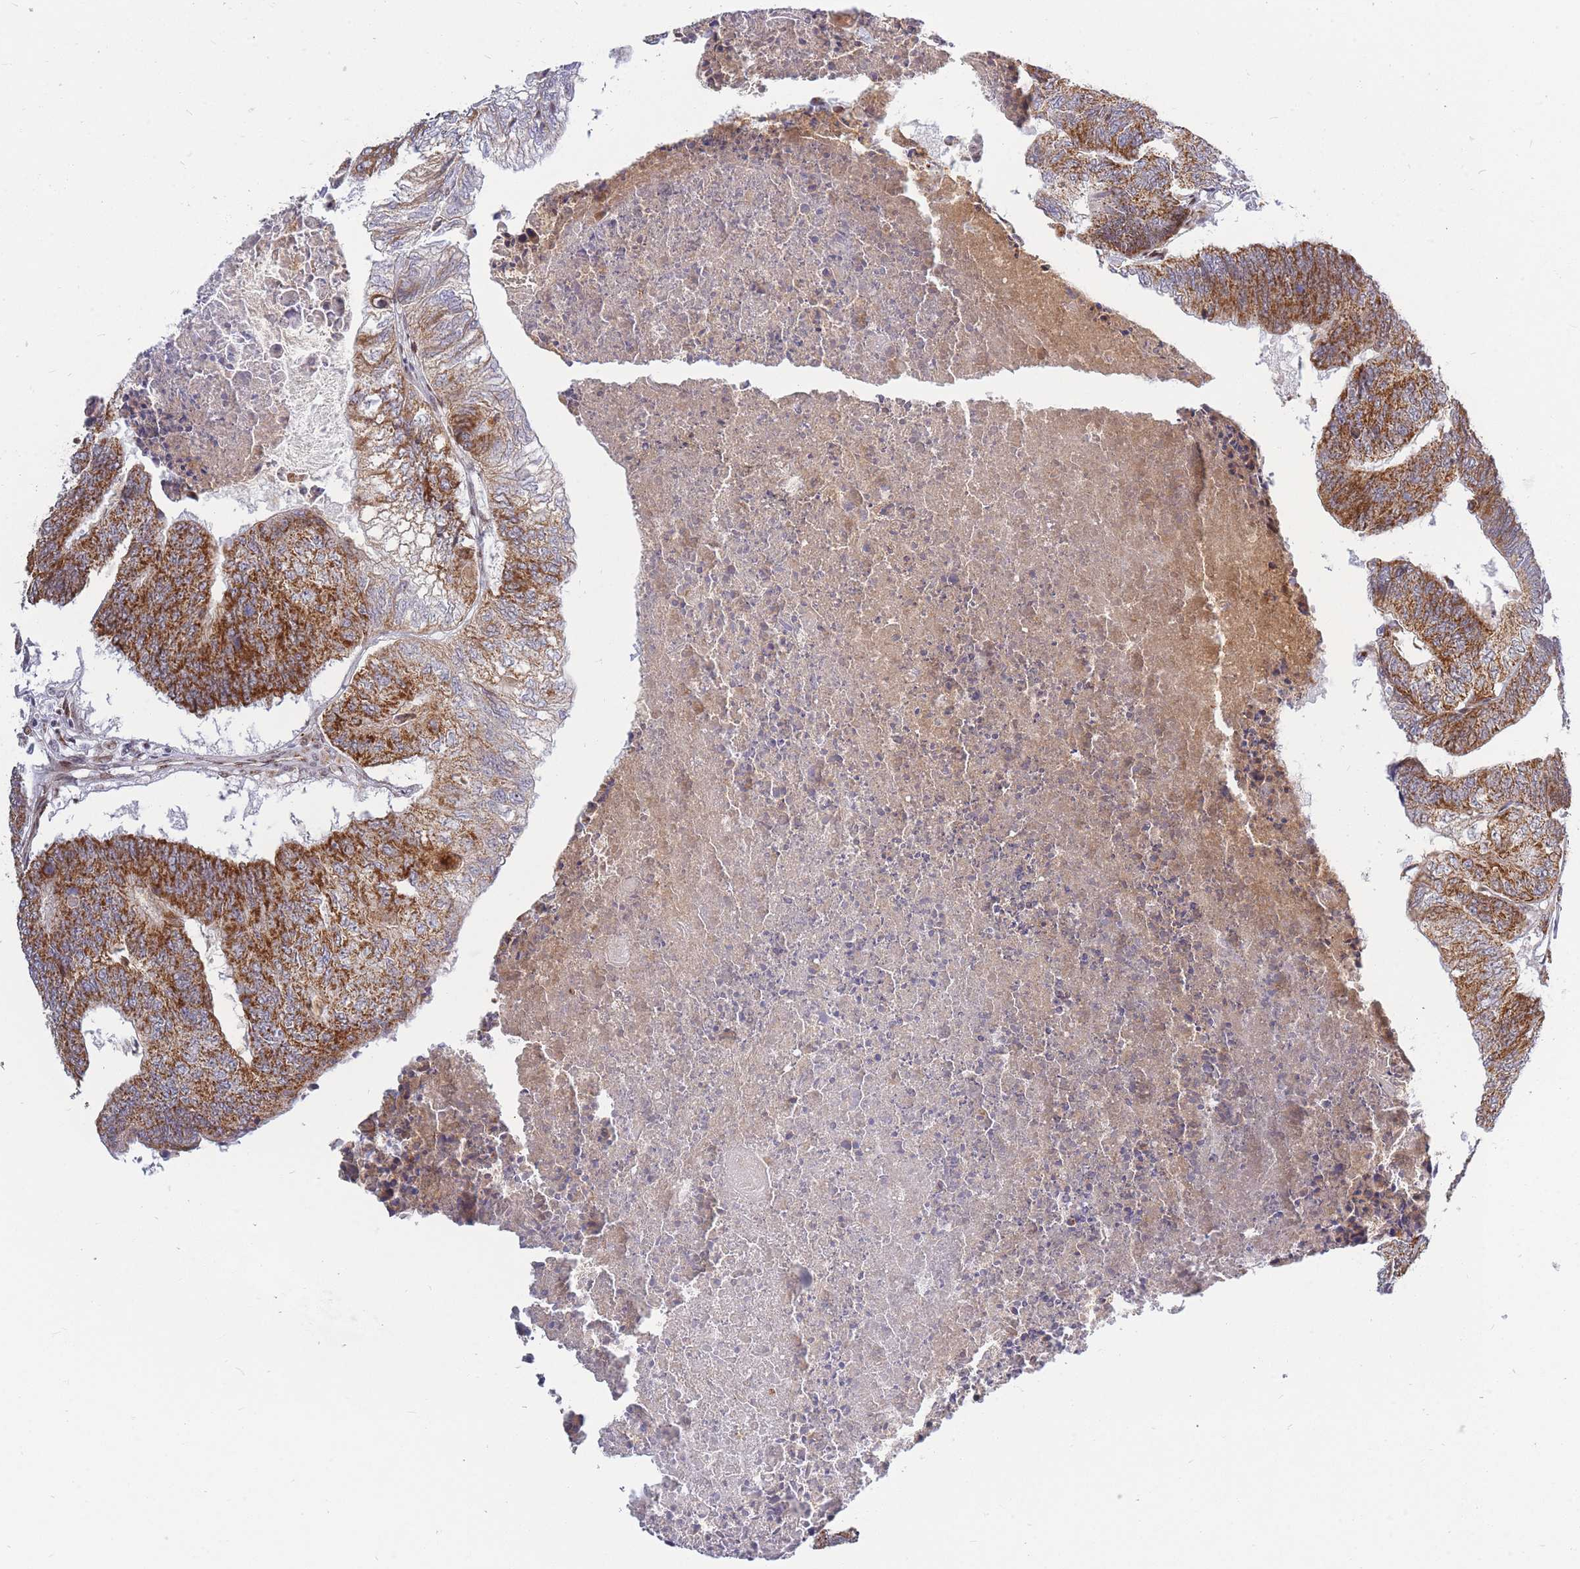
{"staining": {"intensity": "strong", "quantity": ">75%", "location": "cytoplasmic/membranous"}, "tissue": "colorectal cancer", "cell_type": "Tumor cells", "image_type": "cancer", "snomed": [{"axis": "morphology", "description": "Adenocarcinoma, NOS"}, {"axis": "topography", "description": "Colon"}], "caption": "Approximately >75% of tumor cells in human colorectal cancer display strong cytoplasmic/membranous protein positivity as visualized by brown immunohistochemical staining.", "gene": "MOB4", "patient": {"sex": "female", "age": 67}}